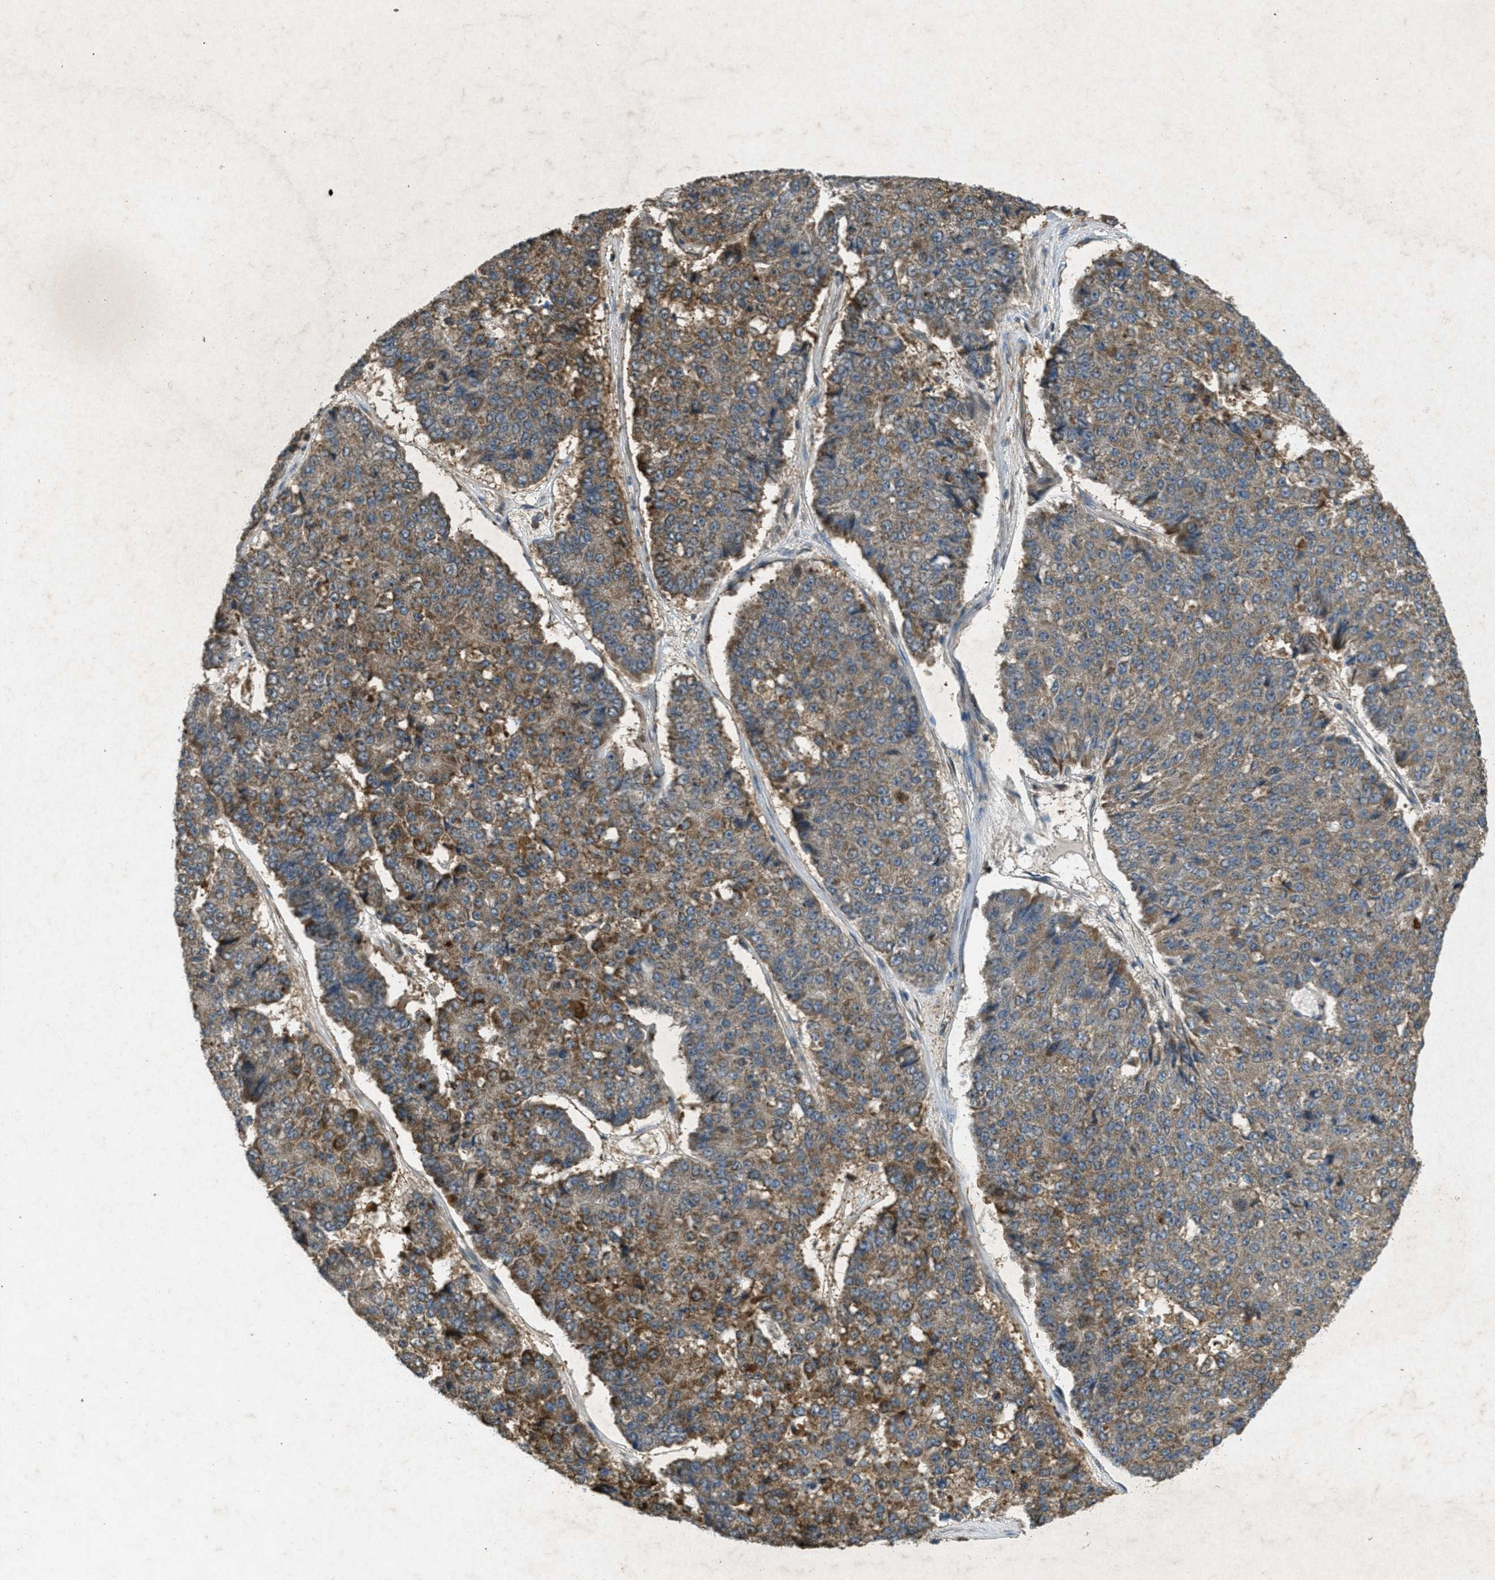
{"staining": {"intensity": "moderate", "quantity": ">75%", "location": "cytoplasmic/membranous"}, "tissue": "pancreatic cancer", "cell_type": "Tumor cells", "image_type": "cancer", "snomed": [{"axis": "morphology", "description": "Adenocarcinoma, NOS"}, {"axis": "topography", "description": "Pancreas"}], "caption": "Tumor cells exhibit medium levels of moderate cytoplasmic/membranous staining in about >75% of cells in pancreatic adenocarcinoma. The staining was performed using DAB to visualize the protein expression in brown, while the nuclei were stained in blue with hematoxylin (Magnification: 20x).", "gene": "PPP1R15A", "patient": {"sex": "male", "age": 50}}